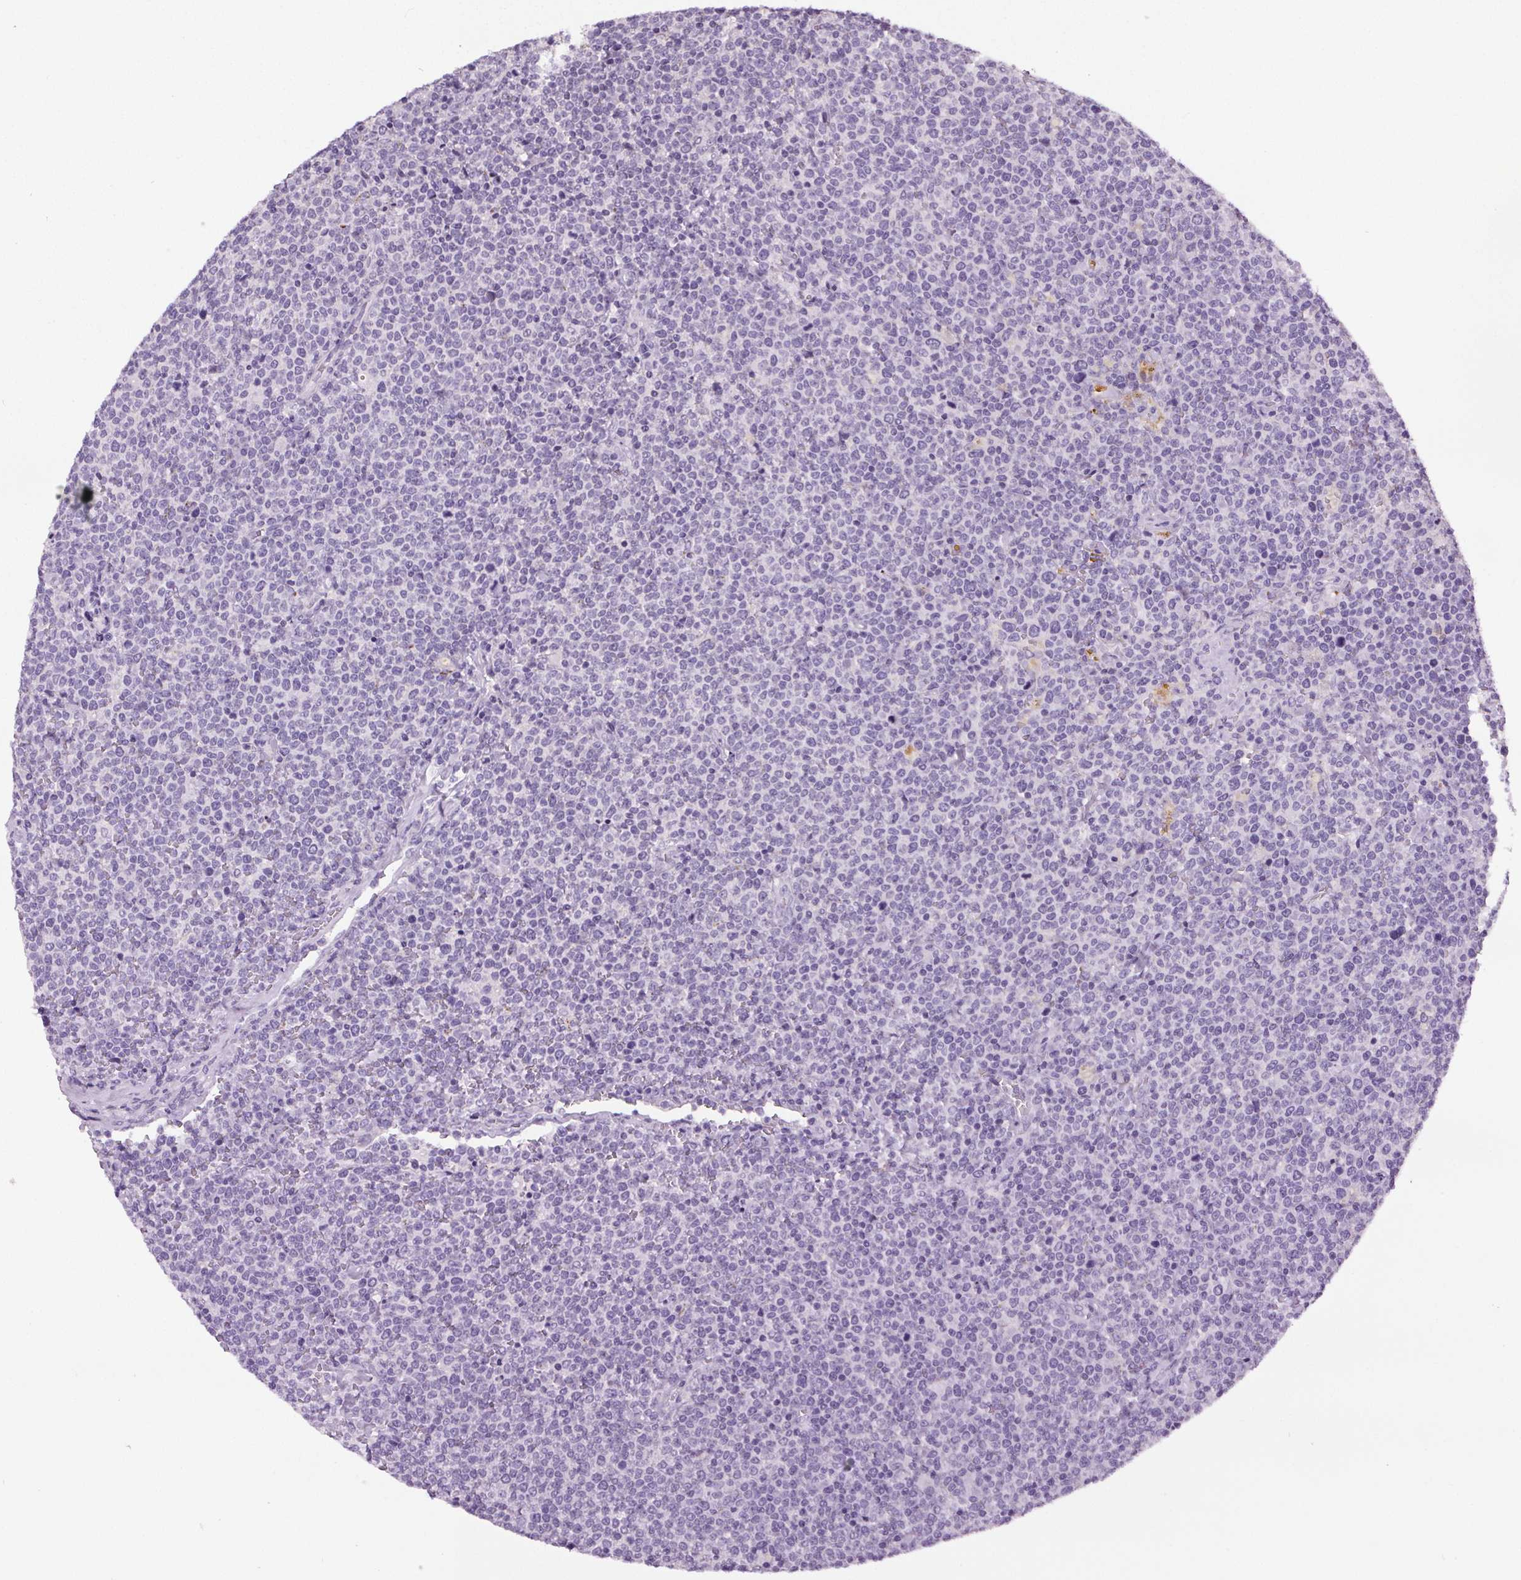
{"staining": {"intensity": "negative", "quantity": "none", "location": "none"}, "tissue": "lymphoma", "cell_type": "Tumor cells", "image_type": "cancer", "snomed": [{"axis": "morphology", "description": "Malignant lymphoma, non-Hodgkin's type, High grade"}, {"axis": "topography", "description": "Lymph node"}], "caption": "Immunohistochemistry histopathology image of neoplastic tissue: human lymphoma stained with DAB (3,3'-diaminobenzidine) shows no significant protein expression in tumor cells.", "gene": "GPIHBP1", "patient": {"sex": "male", "age": 61}}